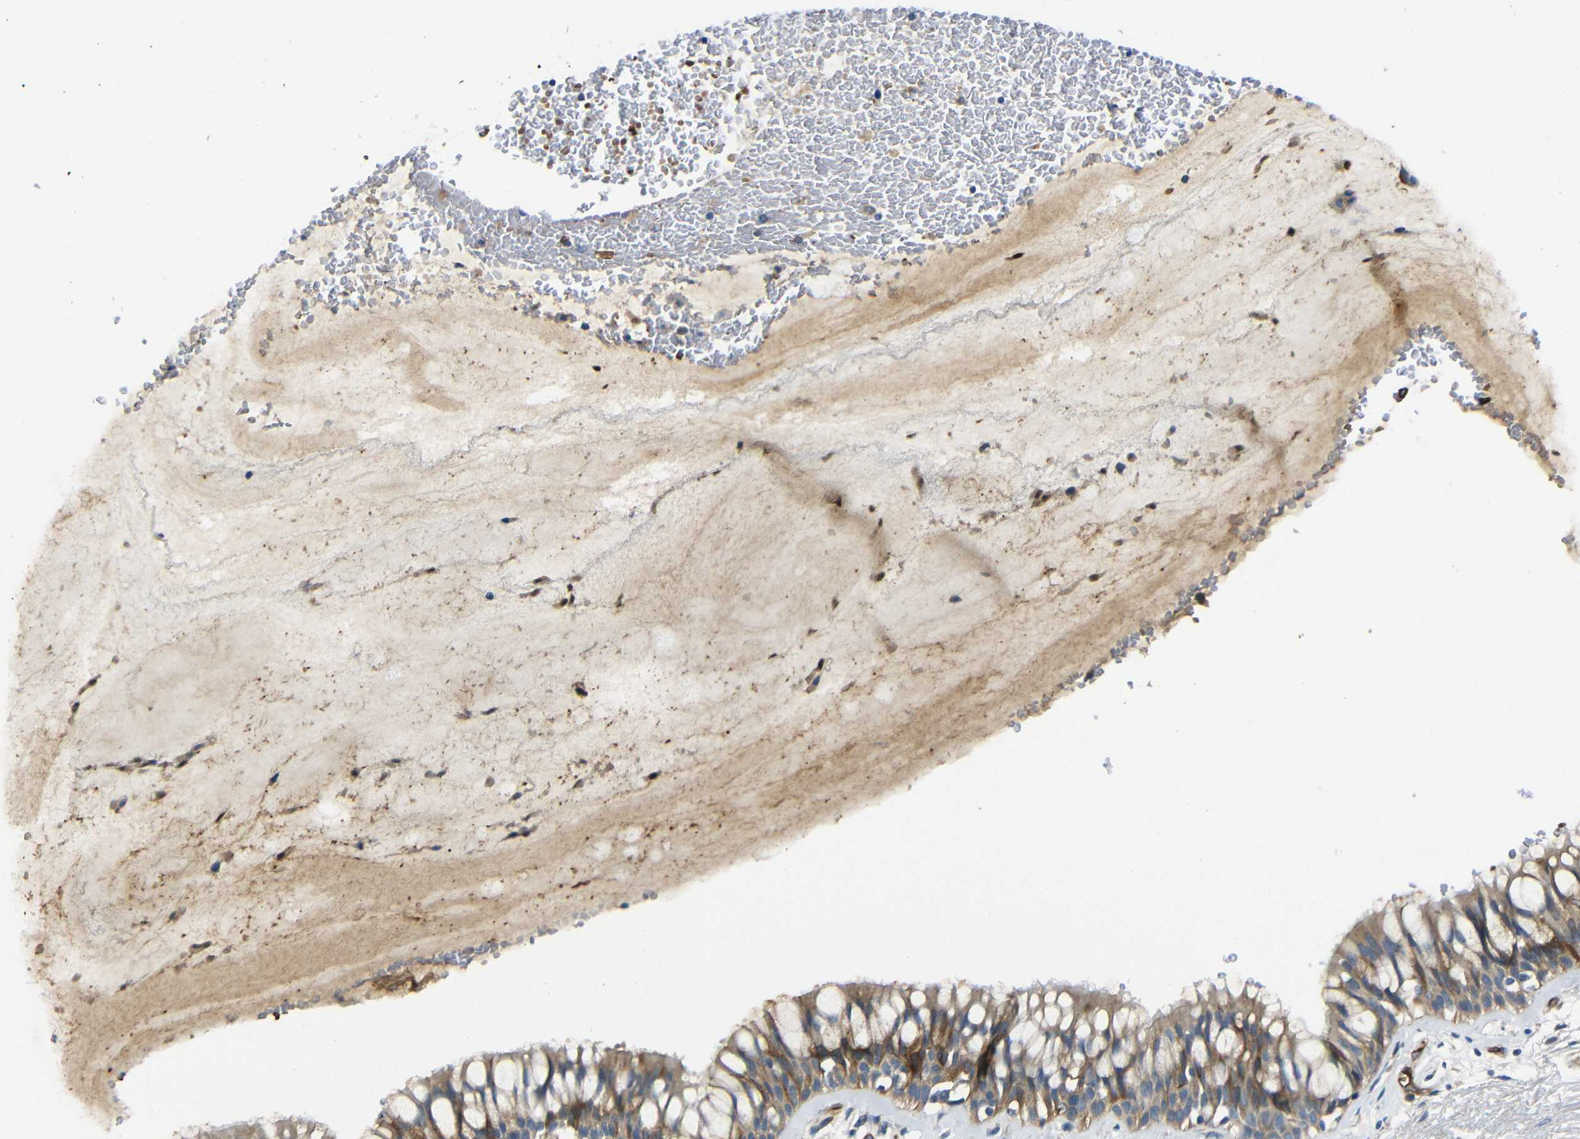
{"staining": {"intensity": "moderate", "quantity": ">75%", "location": "cytoplasmic/membranous"}, "tissue": "bronchus", "cell_type": "Respiratory epithelial cells", "image_type": "normal", "snomed": [{"axis": "morphology", "description": "Normal tissue, NOS"}, {"axis": "topography", "description": "Bronchus"}], "caption": "Immunohistochemistry of normal bronchus displays medium levels of moderate cytoplasmic/membranous staining in approximately >75% of respiratory epithelial cells.", "gene": "MYO1B", "patient": {"sex": "male", "age": 66}}